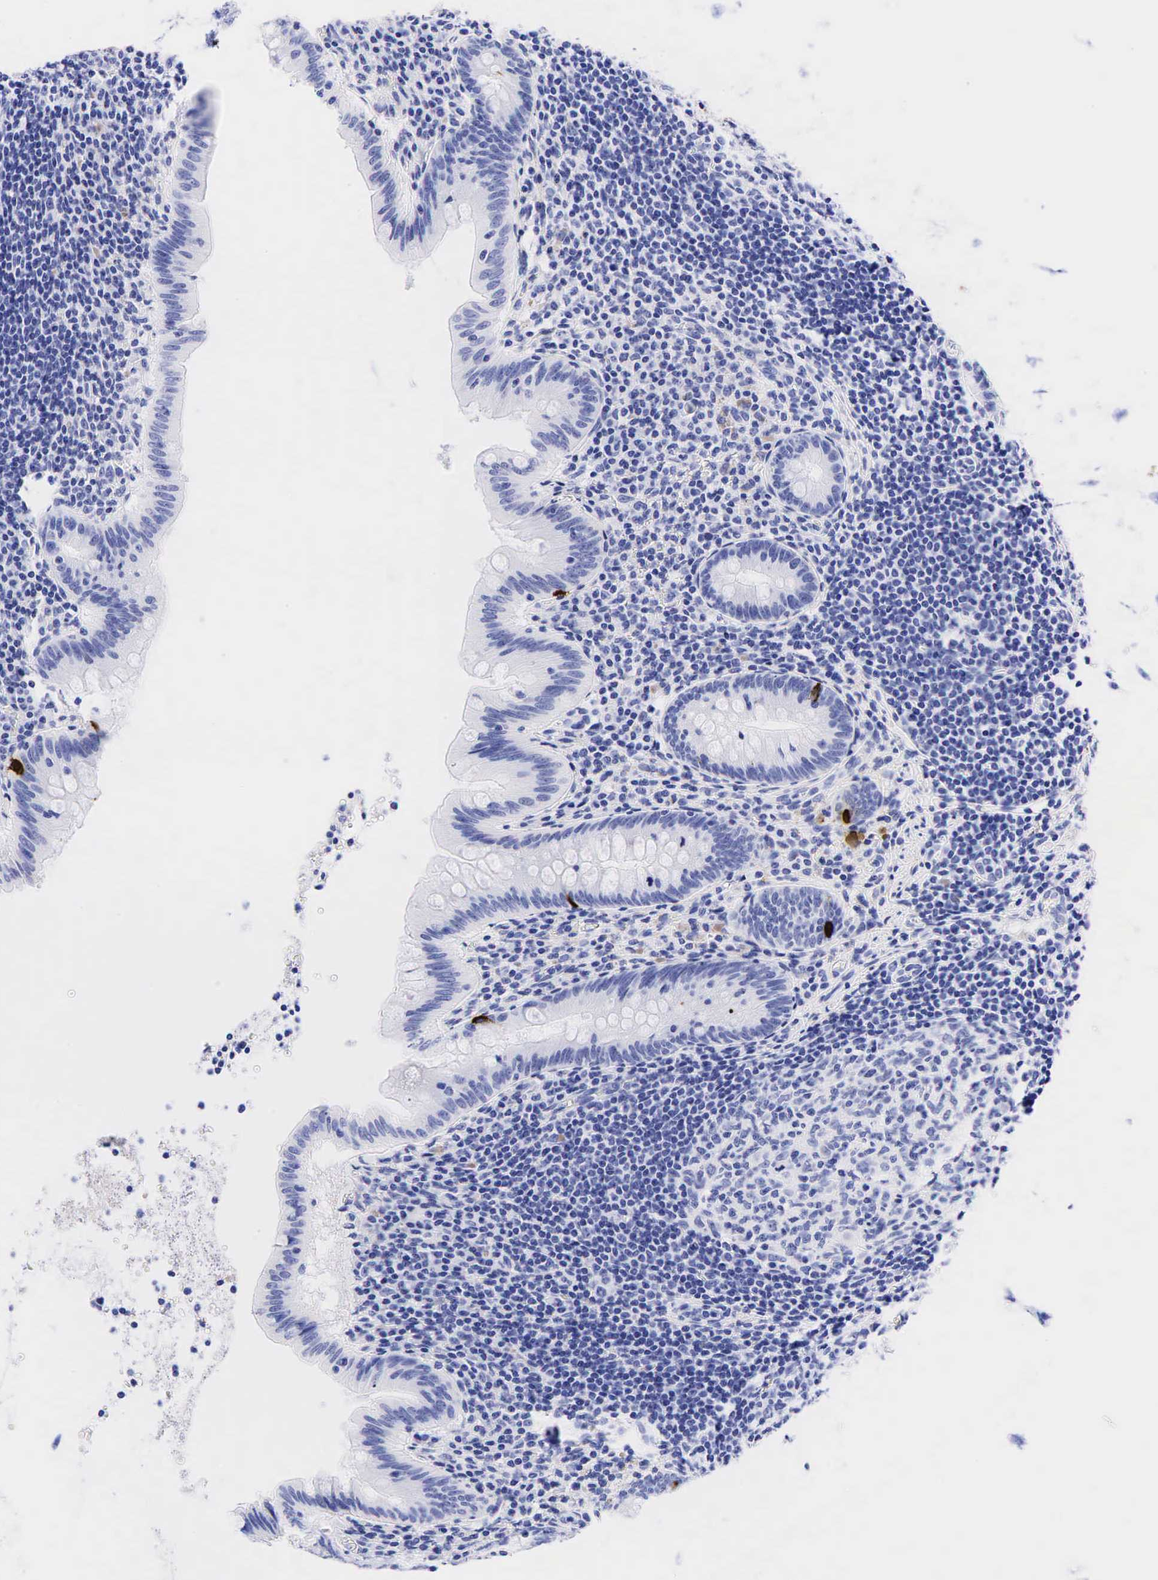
{"staining": {"intensity": "strong", "quantity": "<25%", "location": "cytoplasmic/membranous"}, "tissue": "appendix", "cell_type": "Glandular cells", "image_type": "normal", "snomed": [{"axis": "morphology", "description": "Normal tissue, NOS"}, {"axis": "topography", "description": "Appendix"}], "caption": "IHC staining of benign appendix, which displays medium levels of strong cytoplasmic/membranous staining in approximately <25% of glandular cells indicating strong cytoplasmic/membranous protein staining. The staining was performed using DAB (3,3'-diaminobenzidine) (brown) for protein detection and nuclei were counterstained in hematoxylin (blue).", "gene": "CHGA", "patient": {"sex": "female", "age": 34}}